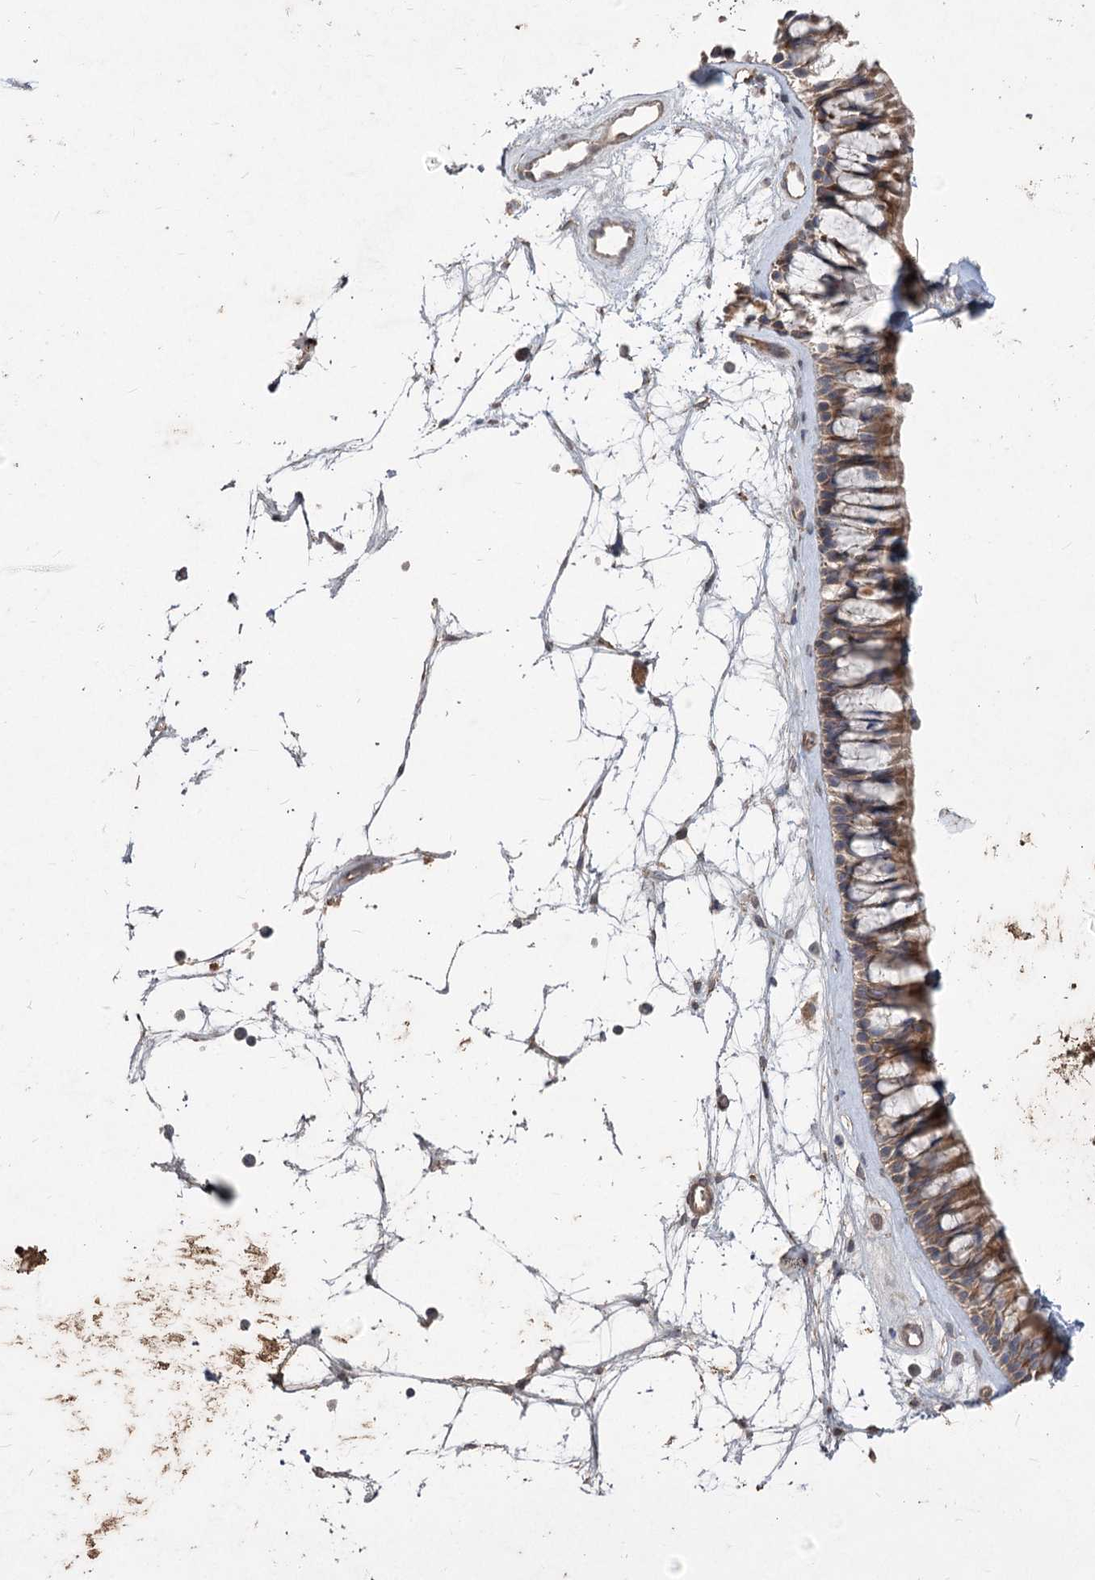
{"staining": {"intensity": "moderate", "quantity": ">75%", "location": "cytoplasmic/membranous"}, "tissue": "nasopharynx", "cell_type": "Respiratory epithelial cells", "image_type": "normal", "snomed": [{"axis": "morphology", "description": "Normal tissue, NOS"}, {"axis": "topography", "description": "Nasopharynx"}], "caption": "This image reveals immunohistochemistry staining of normal nasopharynx, with medium moderate cytoplasmic/membranous expression in about >75% of respiratory epithelial cells.", "gene": "RIN2", "patient": {"sex": "male", "age": 64}}